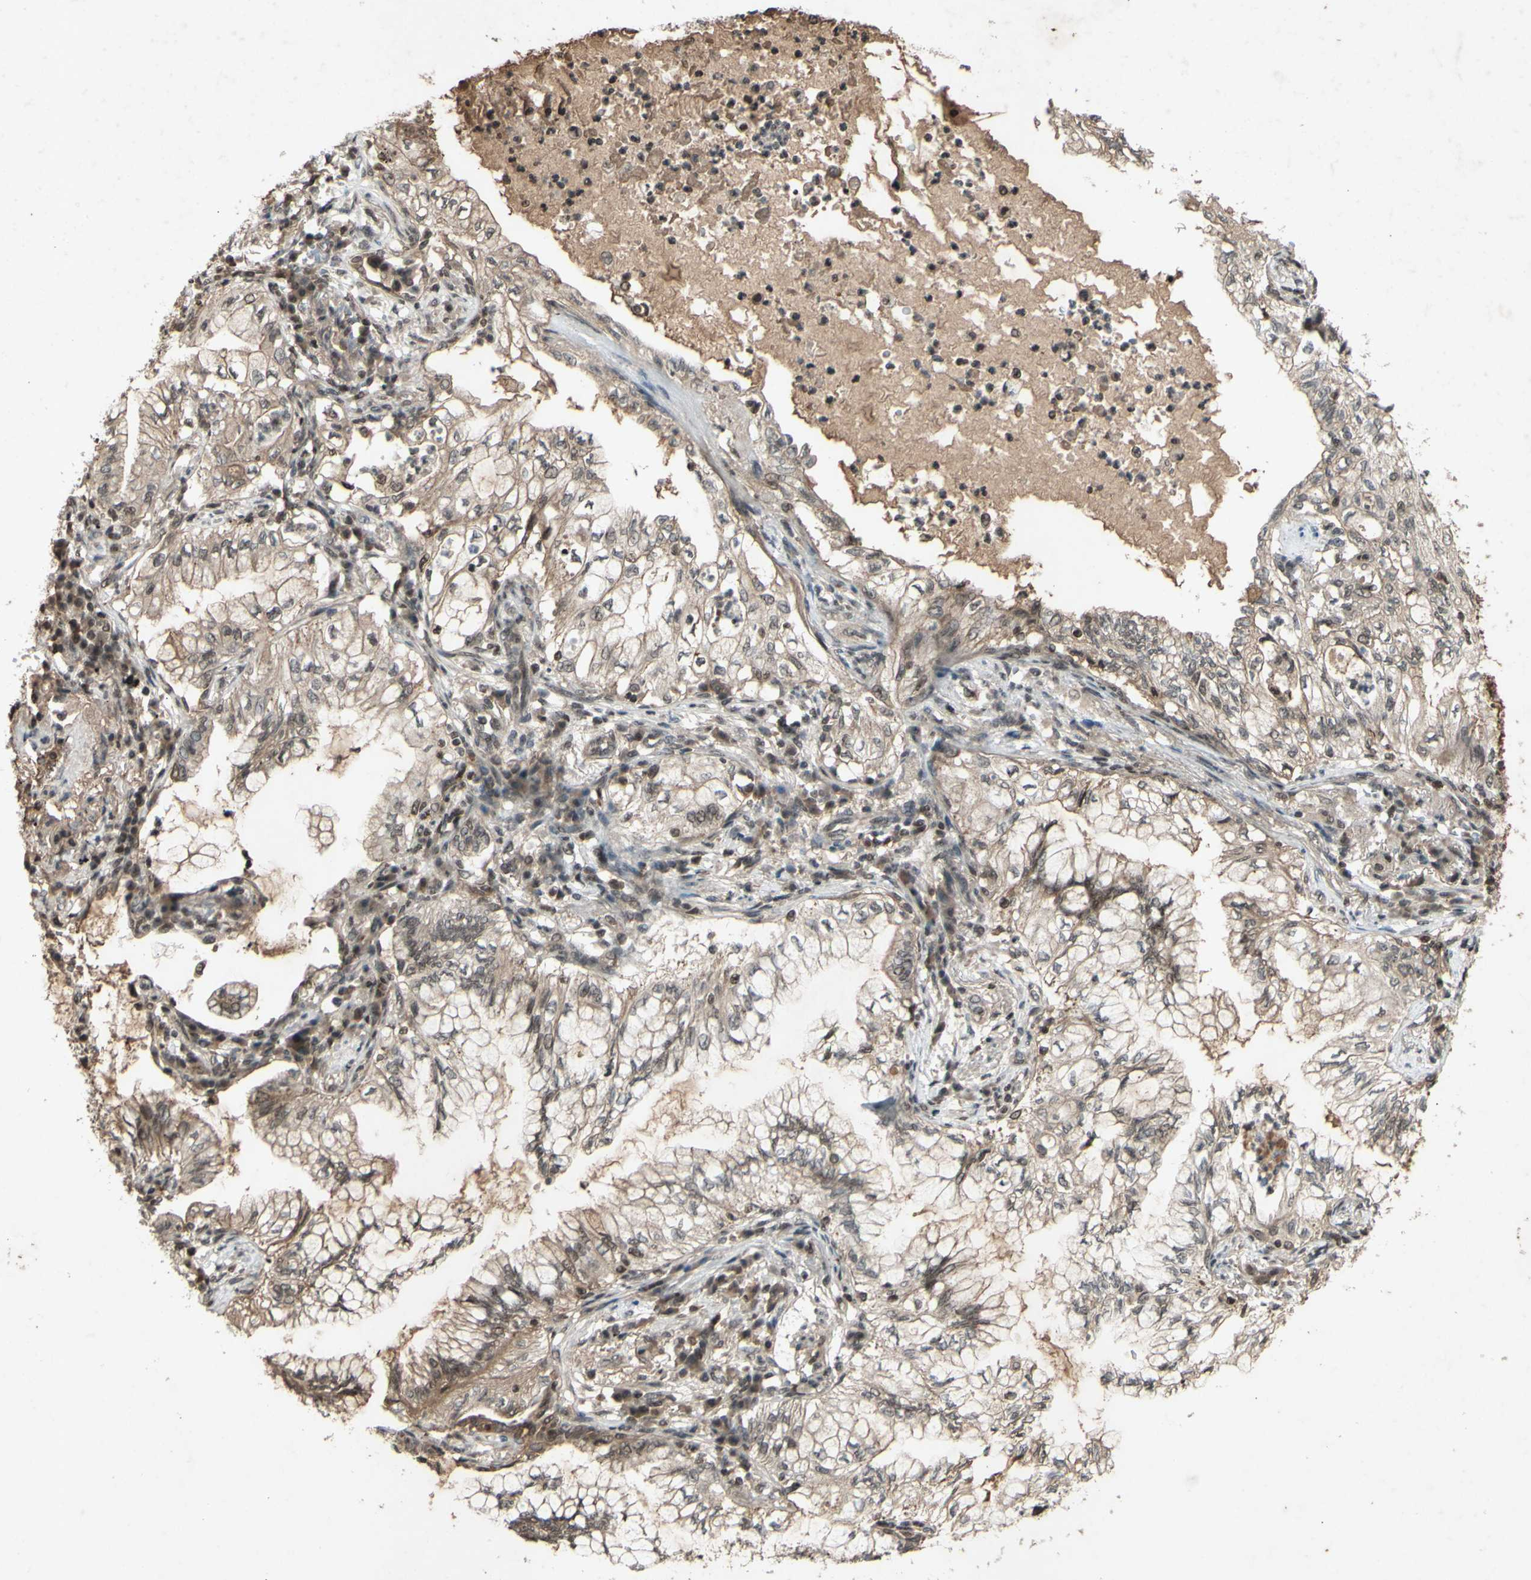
{"staining": {"intensity": "weak", "quantity": "25%-75%", "location": "cytoplasmic/membranous,nuclear"}, "tissue": "lung cancer", "cell_type": "Tumor cells", "image_type": "cancer", "snomed": [{"axis": "morphology", "description": "Adenocarcinoma, NOS"}, {"axis": "topography", "description": "Lung"}], "caption": "Brown immunohistochemical staining in human lung cancer (adenocarcinoma) exhibits weak cytoplasmic/membranous and nuclear staining in approximately 25%-75% of tumor cells.", "gene": "SNW1", "patient": {"sex": "female", "age": 70}}